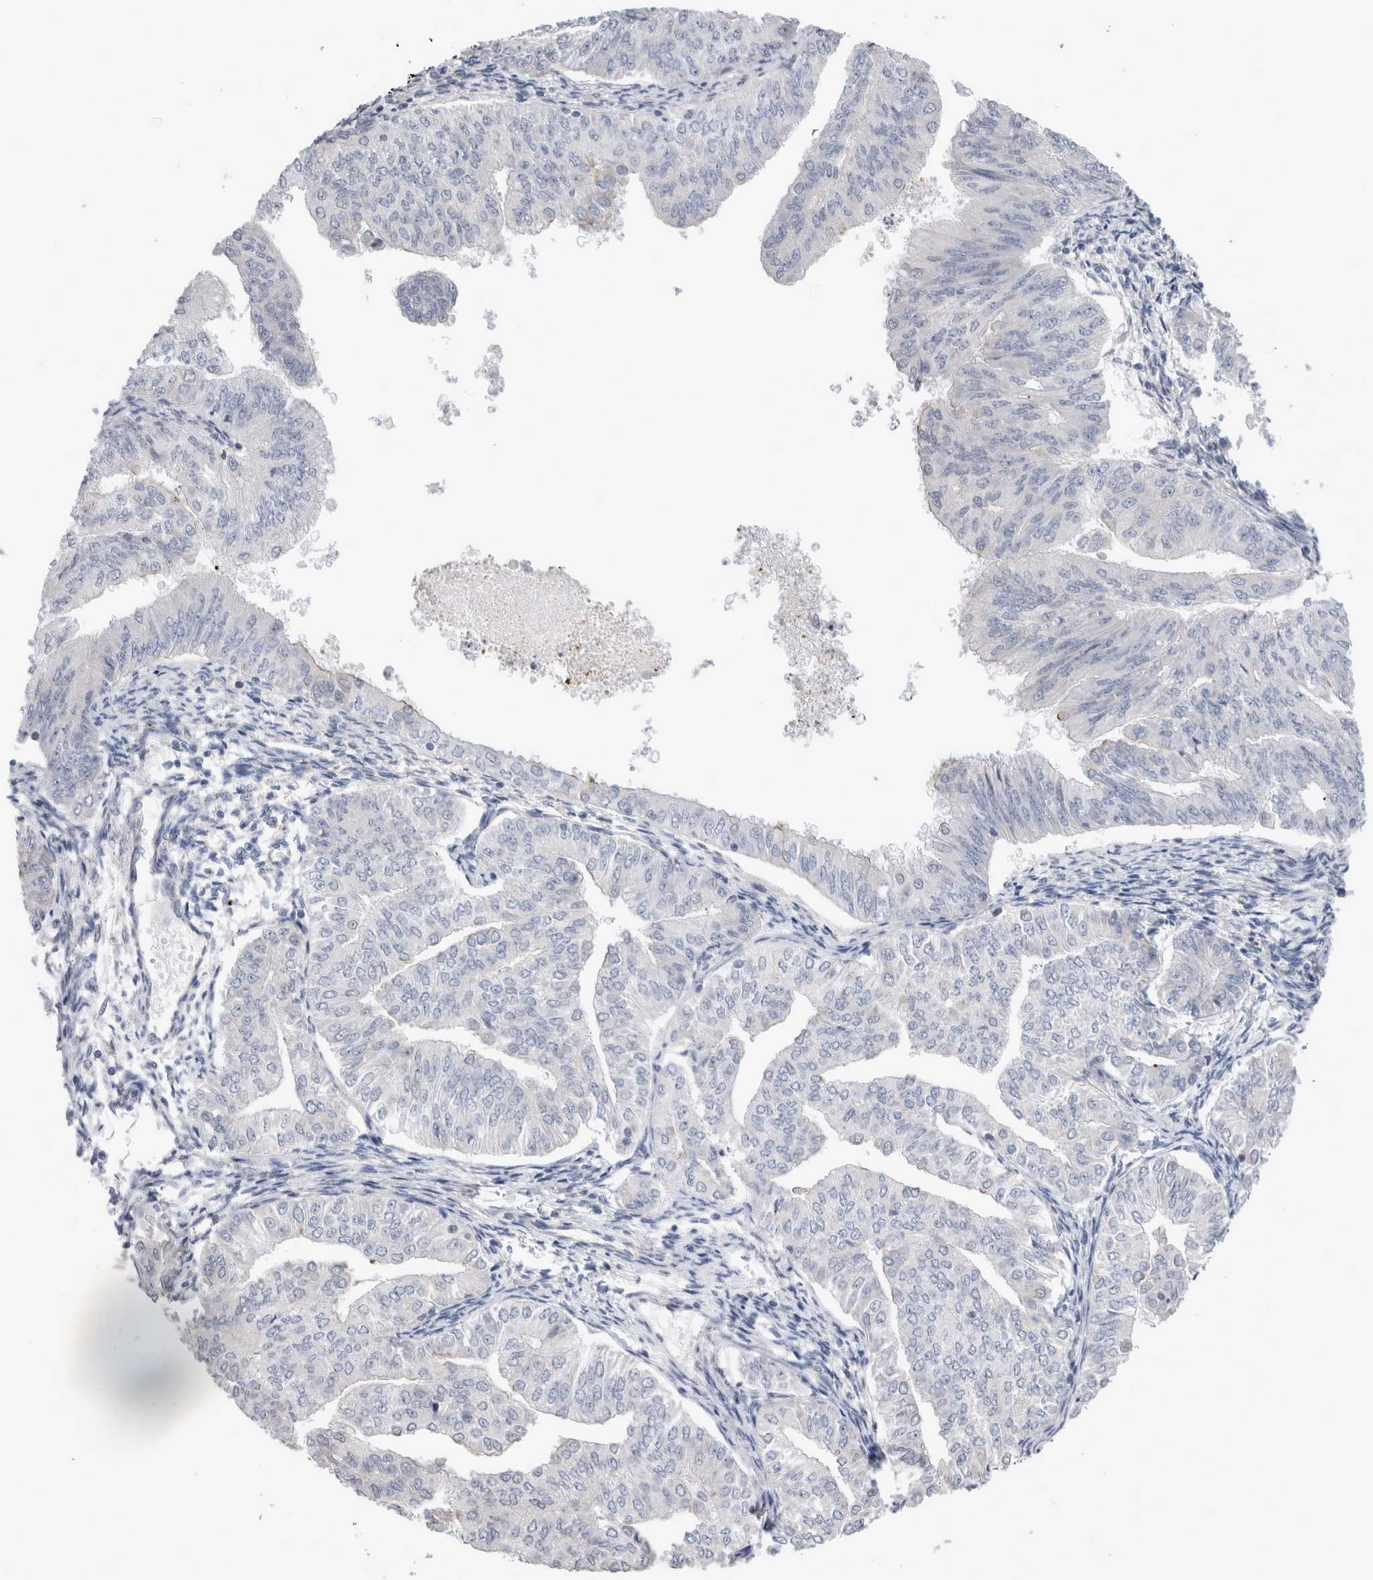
{"staining": {"intensity": "negative", "quantity": "none", "location": "none"}, "tissue": "endometrial cancer", "cell_type": "Tumor cells", "image_type": "cancer", "snomed": [{"axis": "morphology", "description": "Normal tissue, NOS"}, {"axis": "morphology", "description": "Adenocarcinoma, NOS"}, {"axis": "topography", "description": "Endometrium"}], "caption": "Protein analysis of endometrial cancer (adenocarcinoma) demonstrates no significant positivity in tumor cells.", "gene": "SMAP2", "patient": {"sex": "female", "age": 53}}